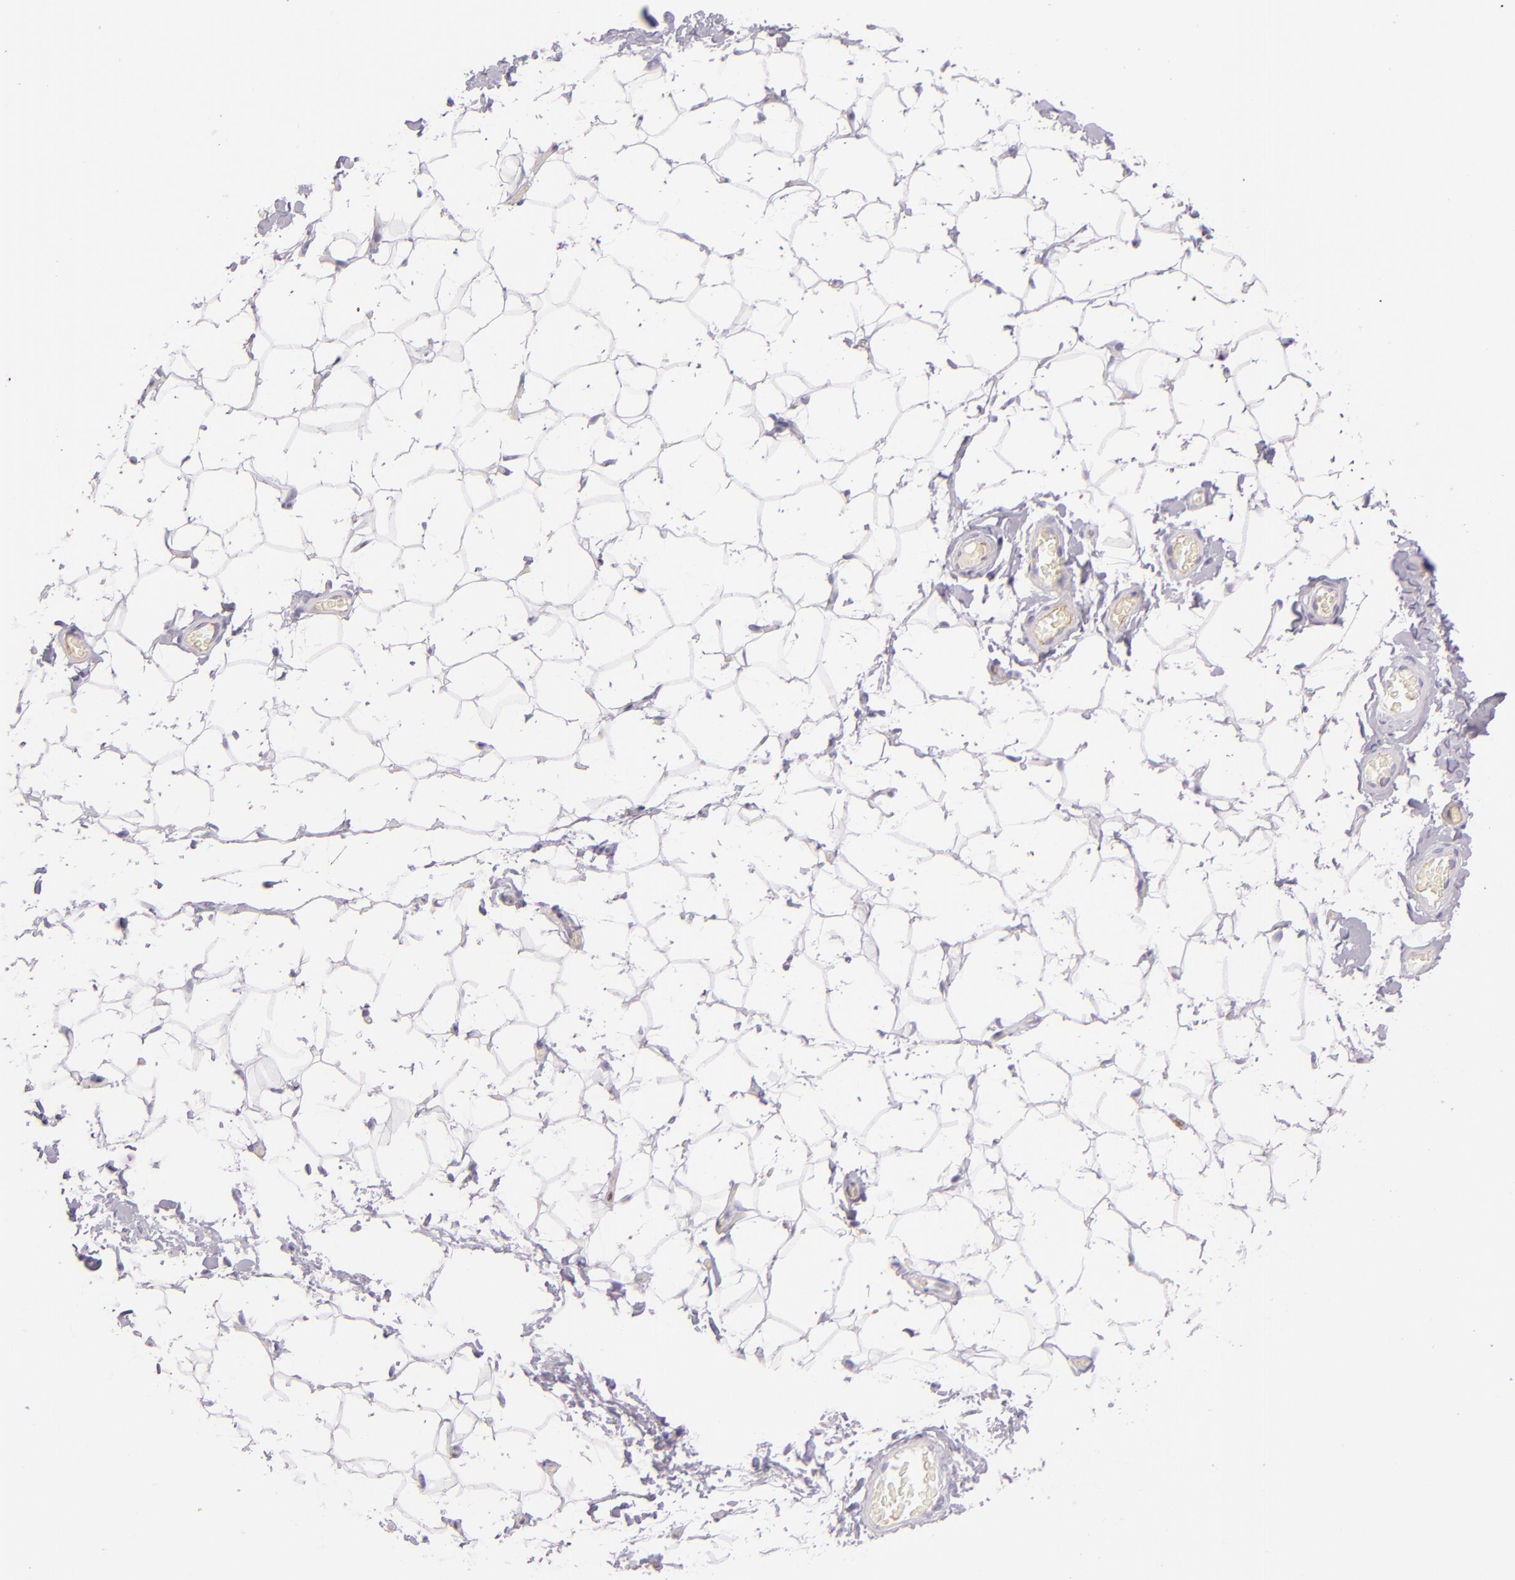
{"staining": {"intensity": "negative", "quantity": "none", "location": "none"}, "tissue": "adipose tissue", "cell_type": "Adipocytes", "image_type": "normal", "snomed": [{"axis": "morphology", "description": "Normal tissue, NOS"}, {"axis": "topography", "description": "Soft tissue"}], "caption": "Adipose tissue stained for a protein using IHC shows no staining adipocytes.", "gene": "ICAM1", "patient": {"sex": "male", "age": 26}}